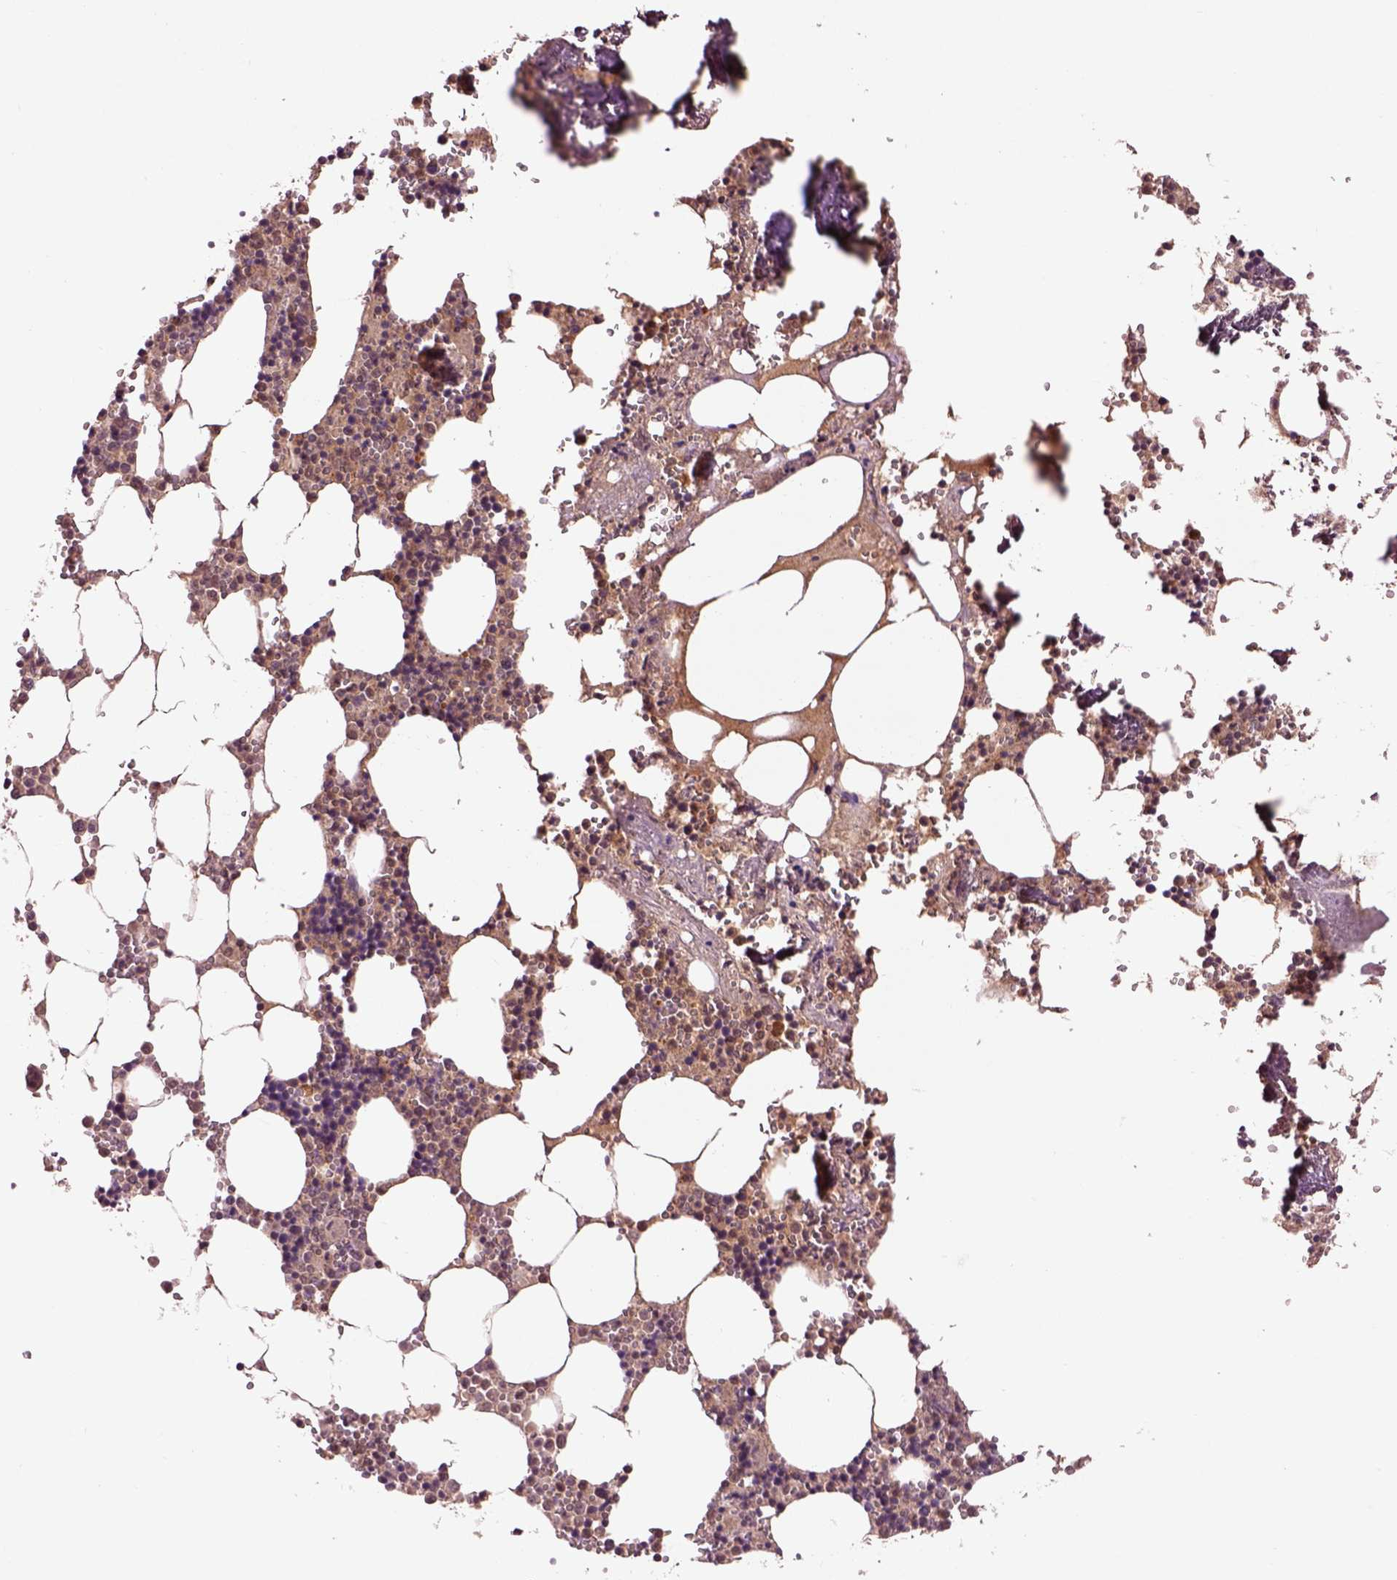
{"staining": {"intensity": "moderate", "quantity": ">75%", "location": "cytoplasmic/membranous"}, "tissue": "bone marrow", "cell_type": "Hematopoietic cells", "image_type": "normal", "snomed": [{"axis": "morphology", "description": "Normal tissue, NOS"}, {"axis": "topography", "description": "Bone marrow"}], "caption": "A medium amount of moderate cytoplasmic/membranous positivity is seen in about >75% of hematopoietic cells in unremarkable bone marrow. Immunohistochemistry (ihc) stains the protein of interest in brown and the nuclei are stained blue.", "gene": "MDP1", "patient": {"sex": "male", "age": 54}}